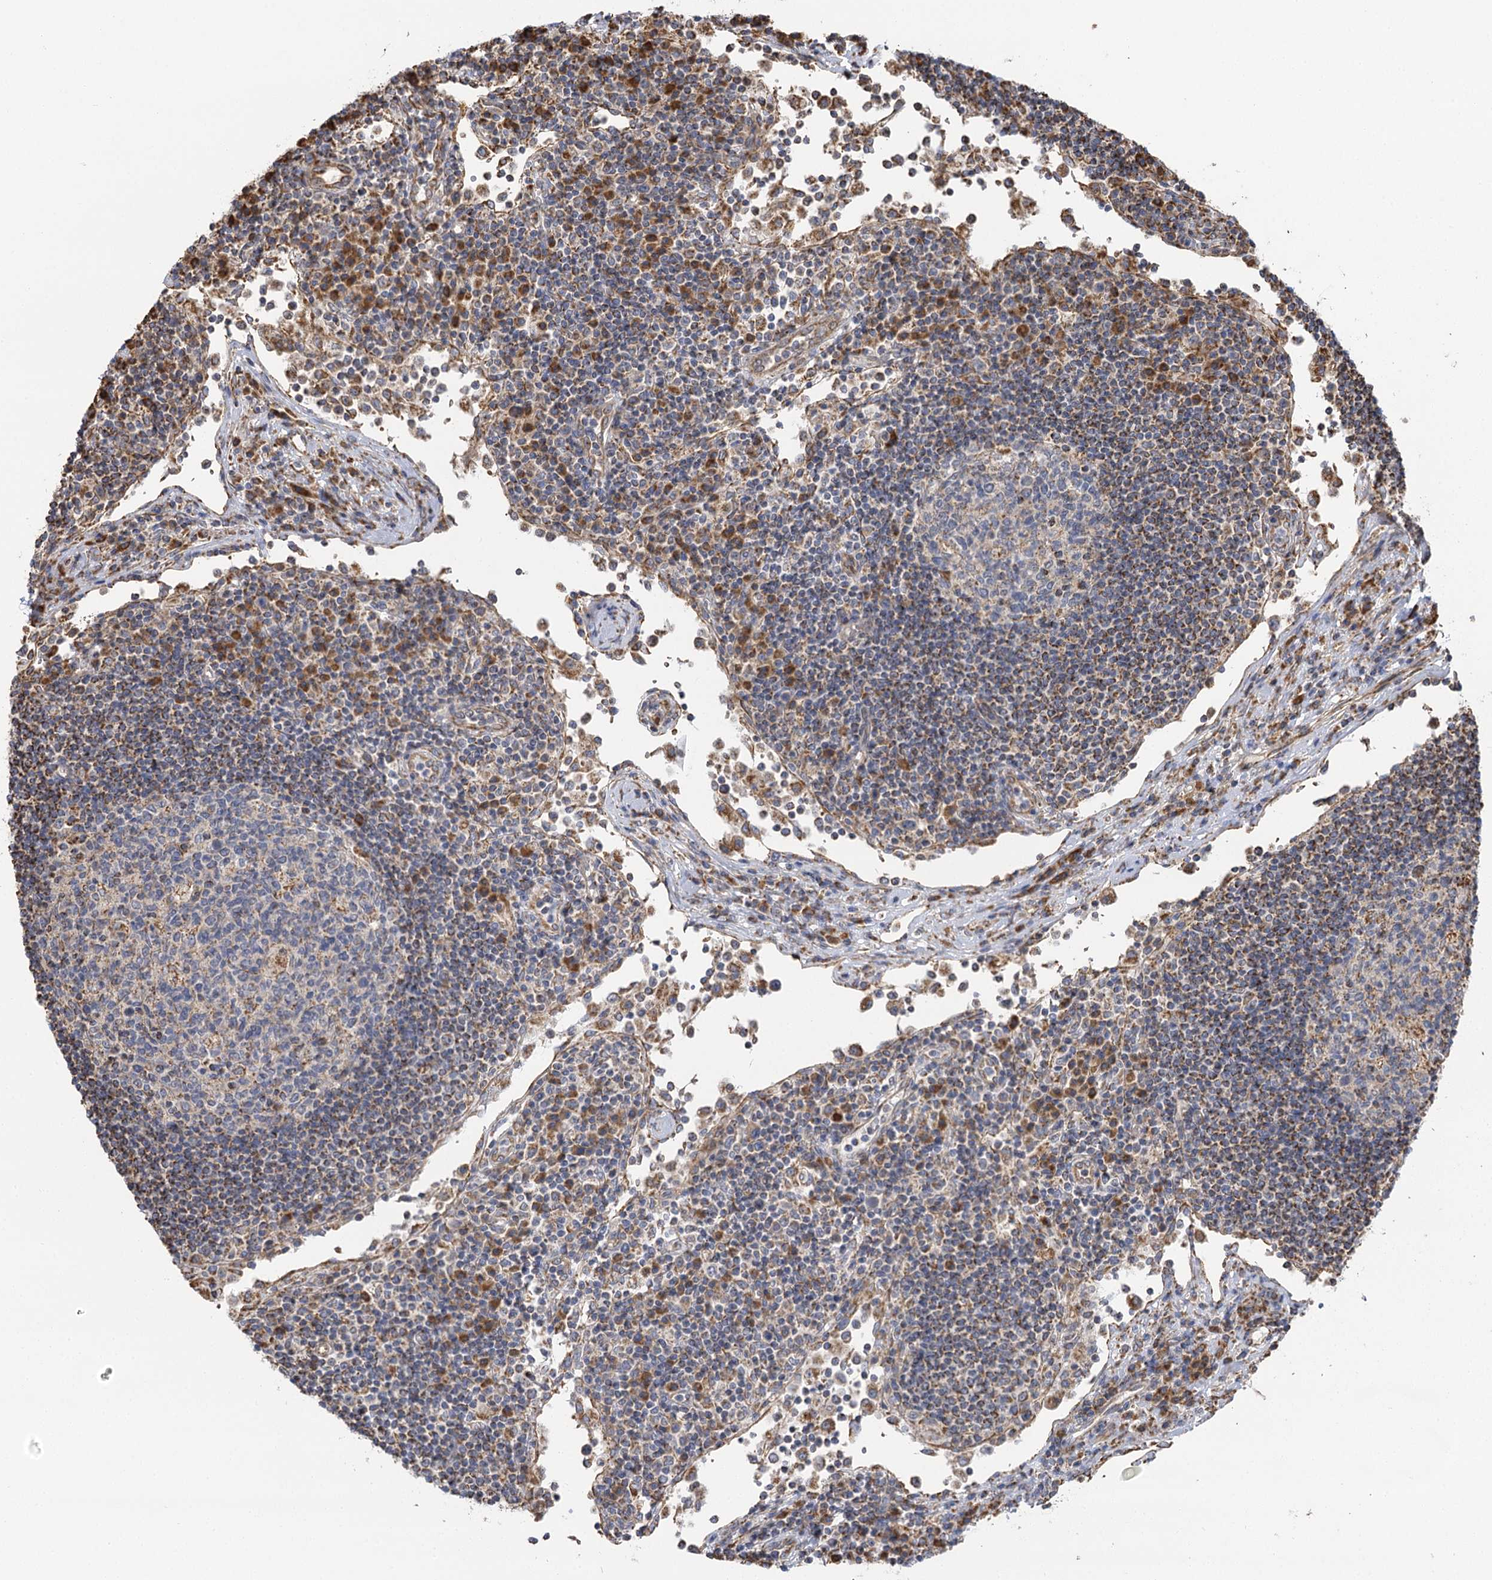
{"staining": {"intensity": "weak", "quantity": "<25%", "location": "cytoplasmic/membranous"}, "tissue": "lymph node", "cell_type": "Germinal center cells", "image_type": "normal", "snomed": [{"axis": "morphology", "description": "Normal tissue, NOS"}, {"axis": "topography", "description": "Lymph node"}], "caption": "An immunohistochemistry (IHC) micrograph of unremarkable lymph node is shown. There is no staining in germinal center cells of lymph node.", "gene": "IL11RA", "patient": {"sex": "female", "age": 53}}